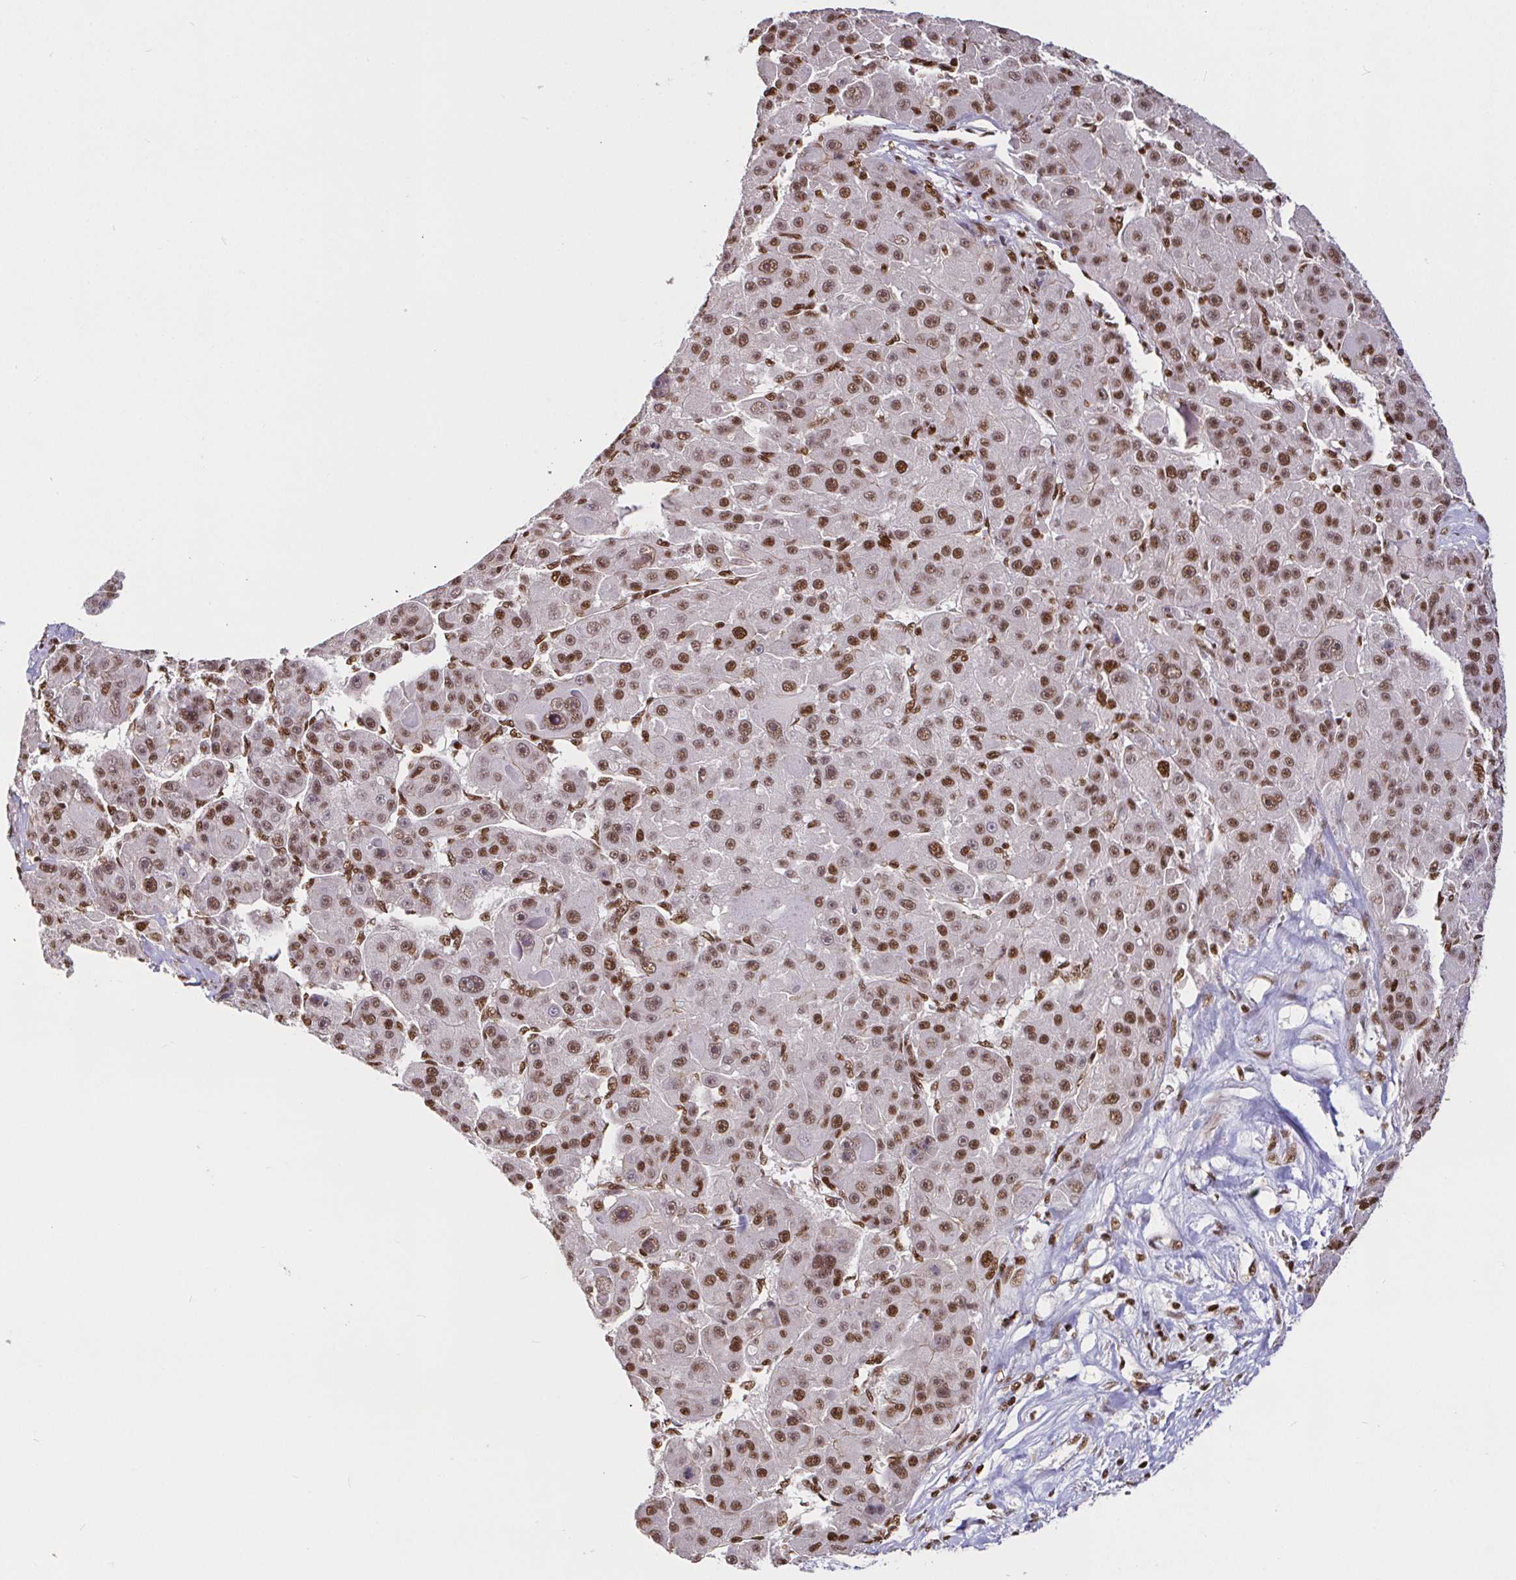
{"staining": {"intensity": "moderate", "quantity": ">75%", "location": "nuclear"}, "tissue": "liver cancer", "cell_type": "Tumor cells", "image_type": "cancer", "snomed": [{"axis": "morphology", "description": "Carcinoma, Hepatocellular, NOS"}, {"axis": "topography", "description": "Liver"}], "caption": "IHC of human hepatocellular carcinoma (liver) shows medium levels of moderate nuclear staining in about >75% of tumor cells.", "gene": "SP3", "patient": {"sex": "male", "age": 76}}